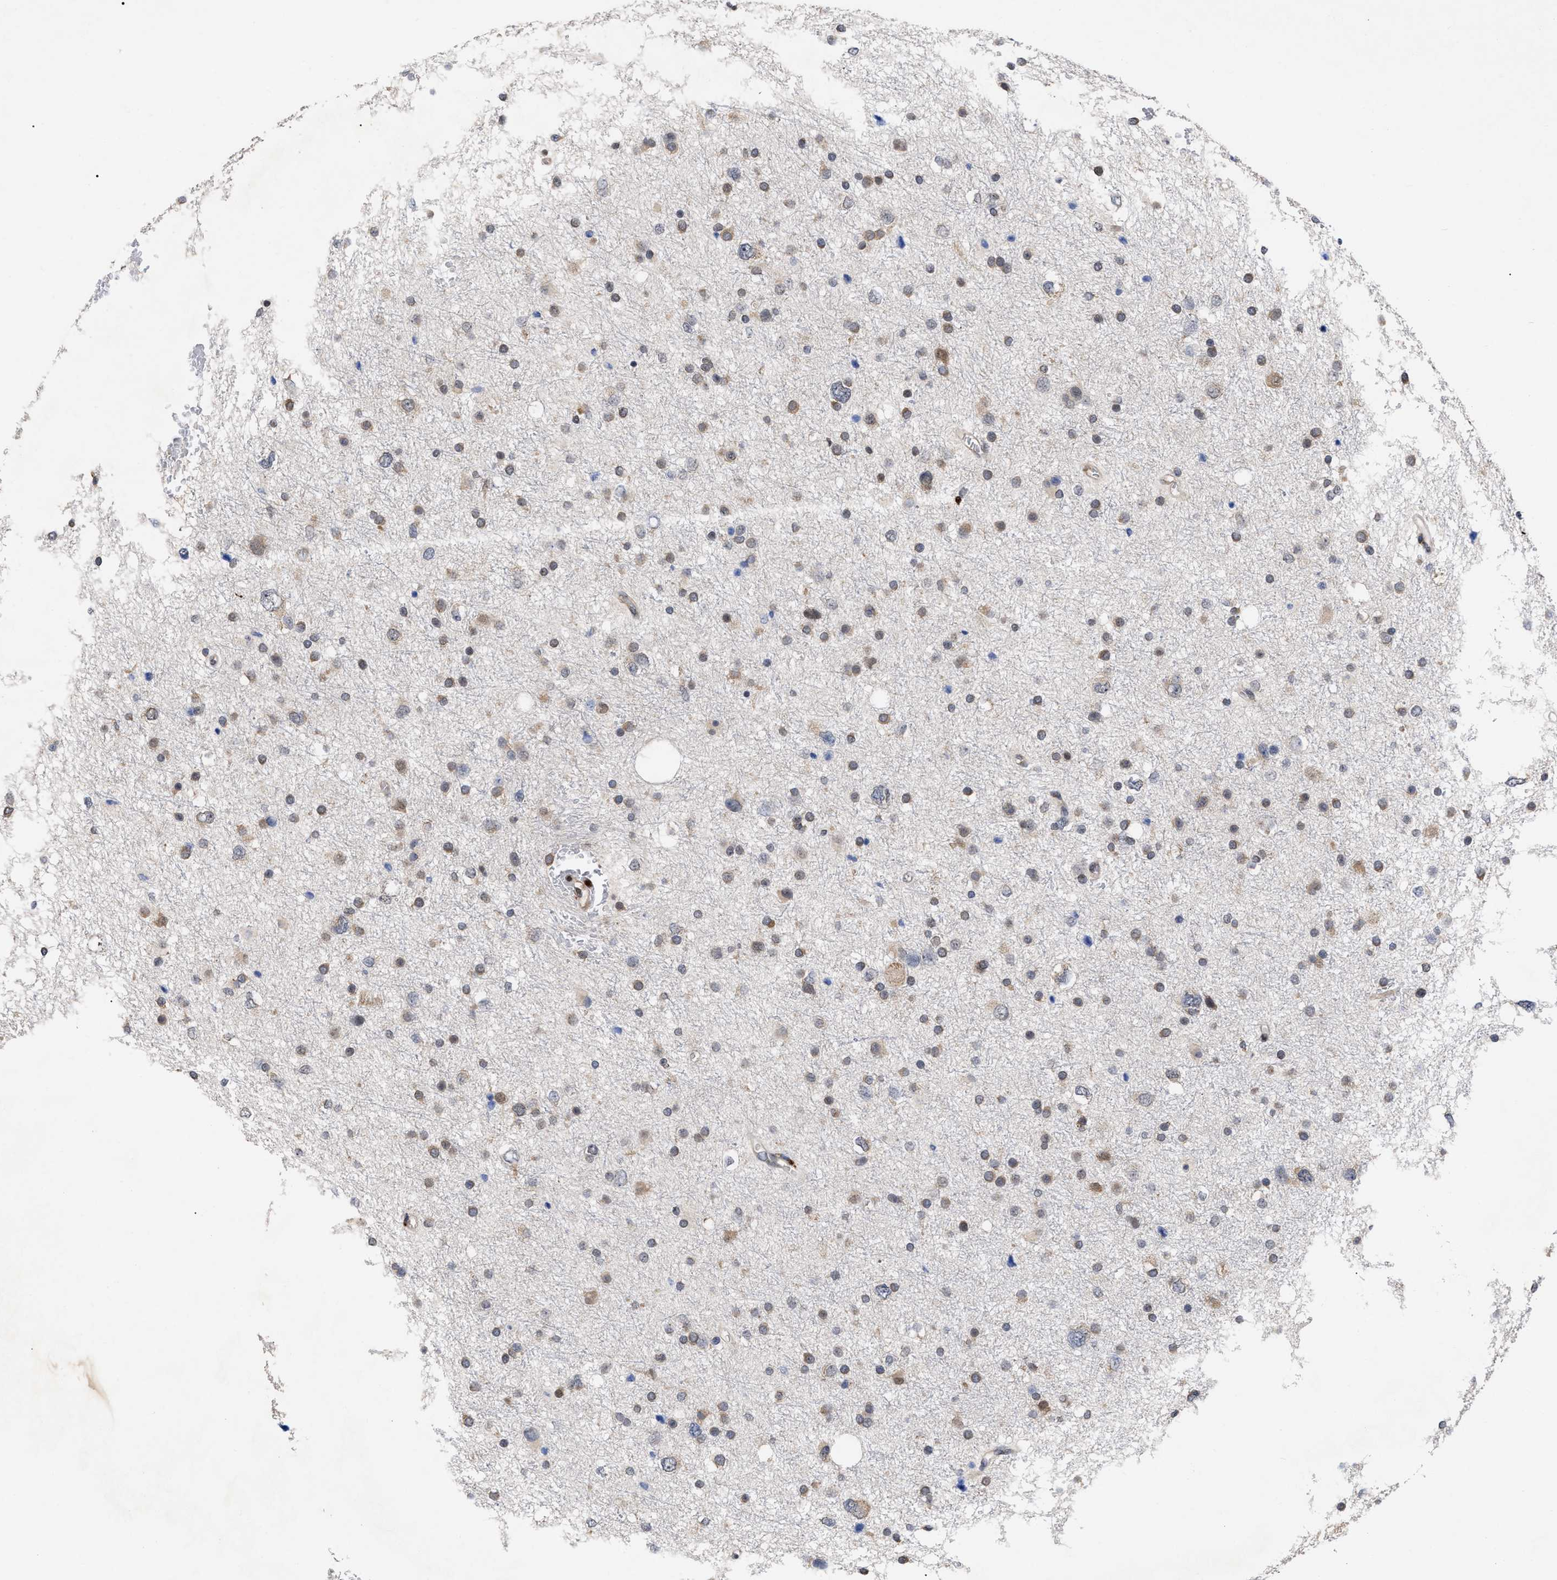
{"staining": {"intensity": "weak", "quantity": "25%-75%", "location": "cytoplasmic/membranous,nuclear"}, "tissue": "glioma", "cell_type": "Tumor cells", "image_type": "cancer", "snomed": [{"axis": "morphology", "description": "Glioma, malignant, Low grade"}, {"axis": "topography", "description": "Brain"}], "caption": "Glioma stained for a protein demonstrates weak cytoplasmic/membranous and nuclear positivity in tumor cells. The staining is performed using DAB (3,3'-diaminobenzidine) brown chromogen to label protein expression. The nuclei are counter-stained blue using hematoxylin.", "gene": "UPF1", "patient": {"sex": "female", "age": 37}}